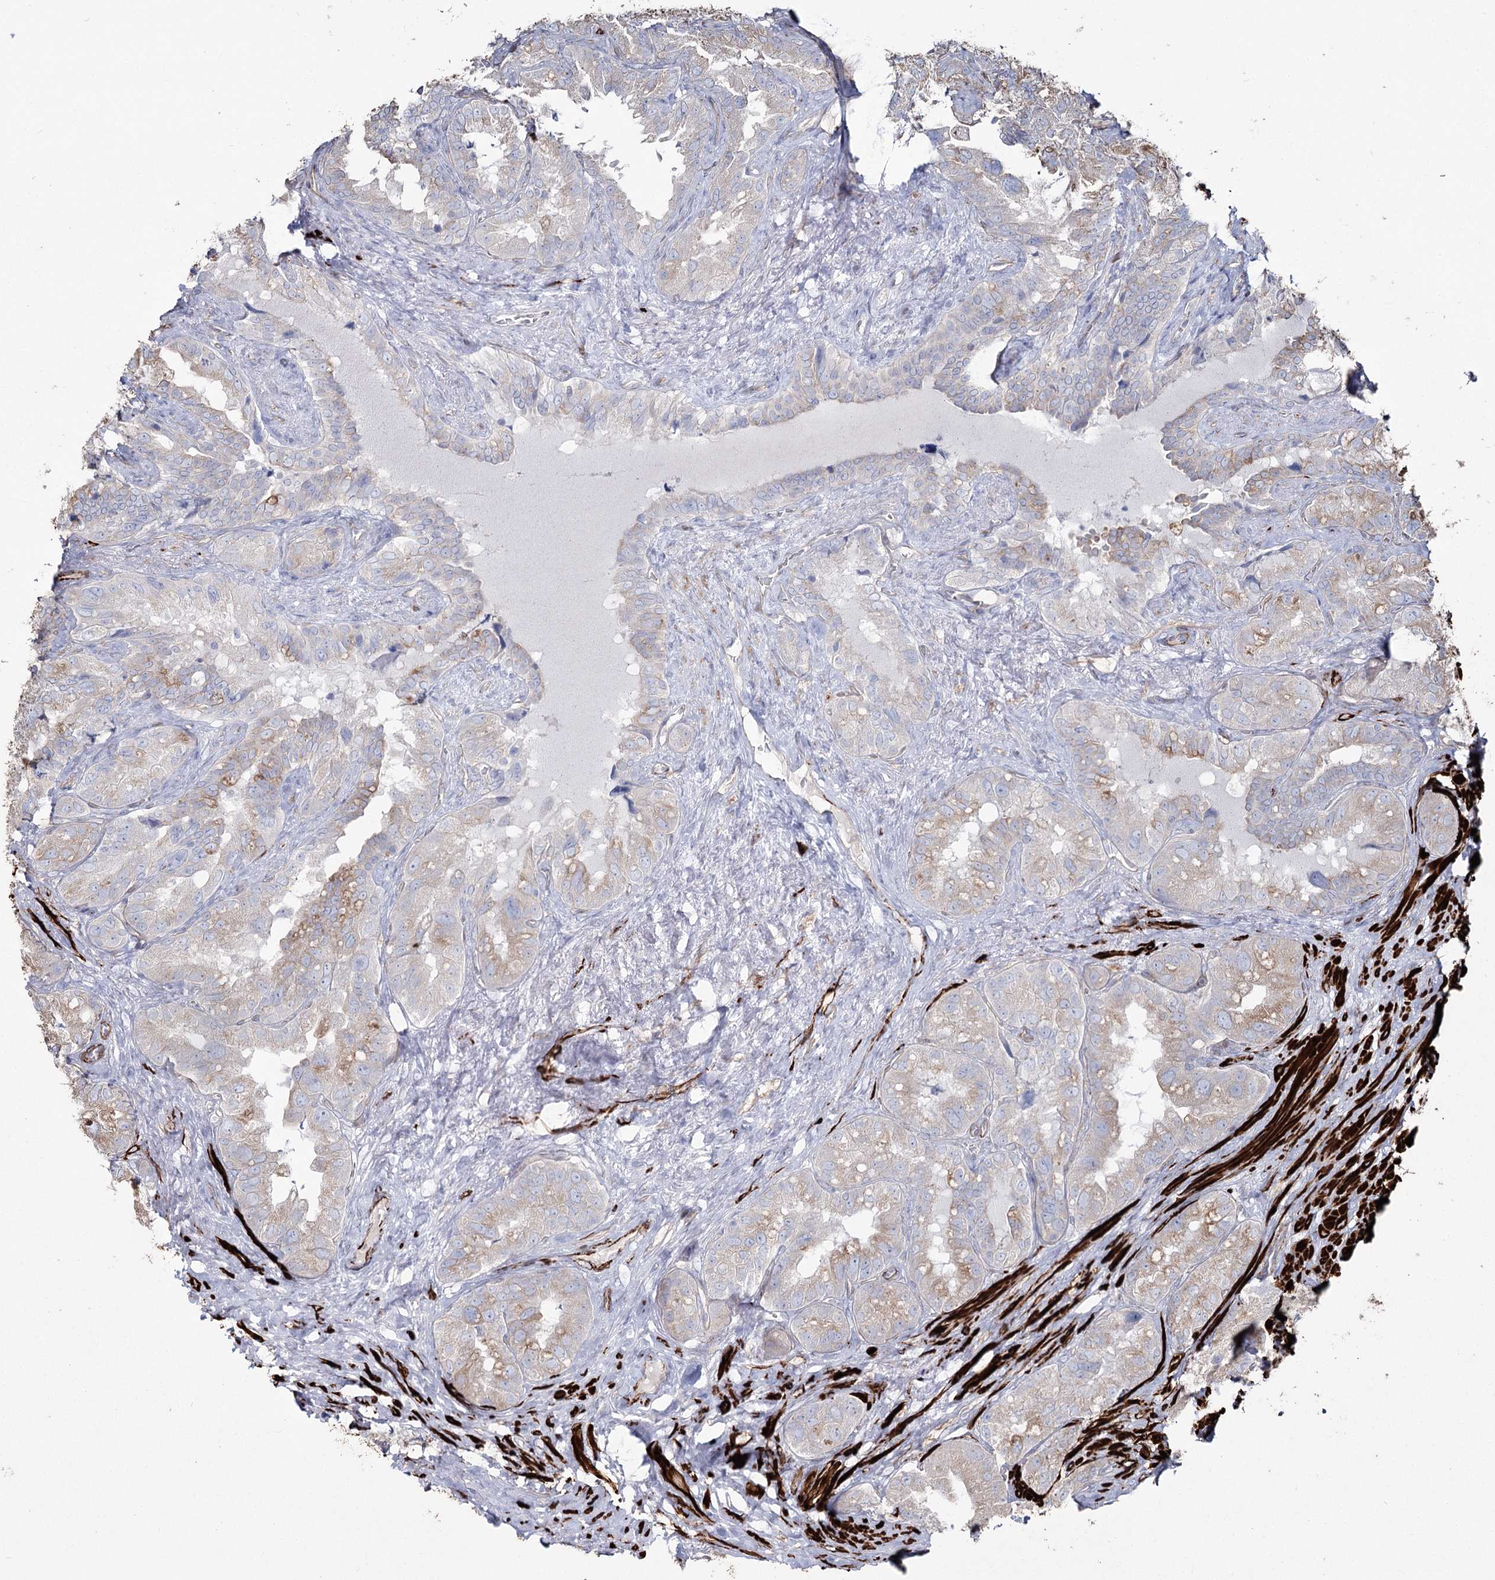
{"staining": {"intensity": "weak", "quantity": "<25%", "location": "cytoplasmic/membranous"}, "tissue": "seminal vesicle", "cell_type": "Glandular cells", "image_type": "normal", "snomed": [{"axis": "morphology", "description": "Normal tissue, NOS"}, {"axis": "topography", "description": "Seminal veicle"}, {"axis": "topography", "description": "Peripheral nerve tissue"}], "caption": "IHC histopathology image of unremarkable seminal vesicle: human seminal vesicle stained with DAB (3,3'-diaminobenzidine) demonstrates no significant protein staining in glandular cells.", "gene": "SUMF1", "patient": {"sex": "male", "age": 67}}